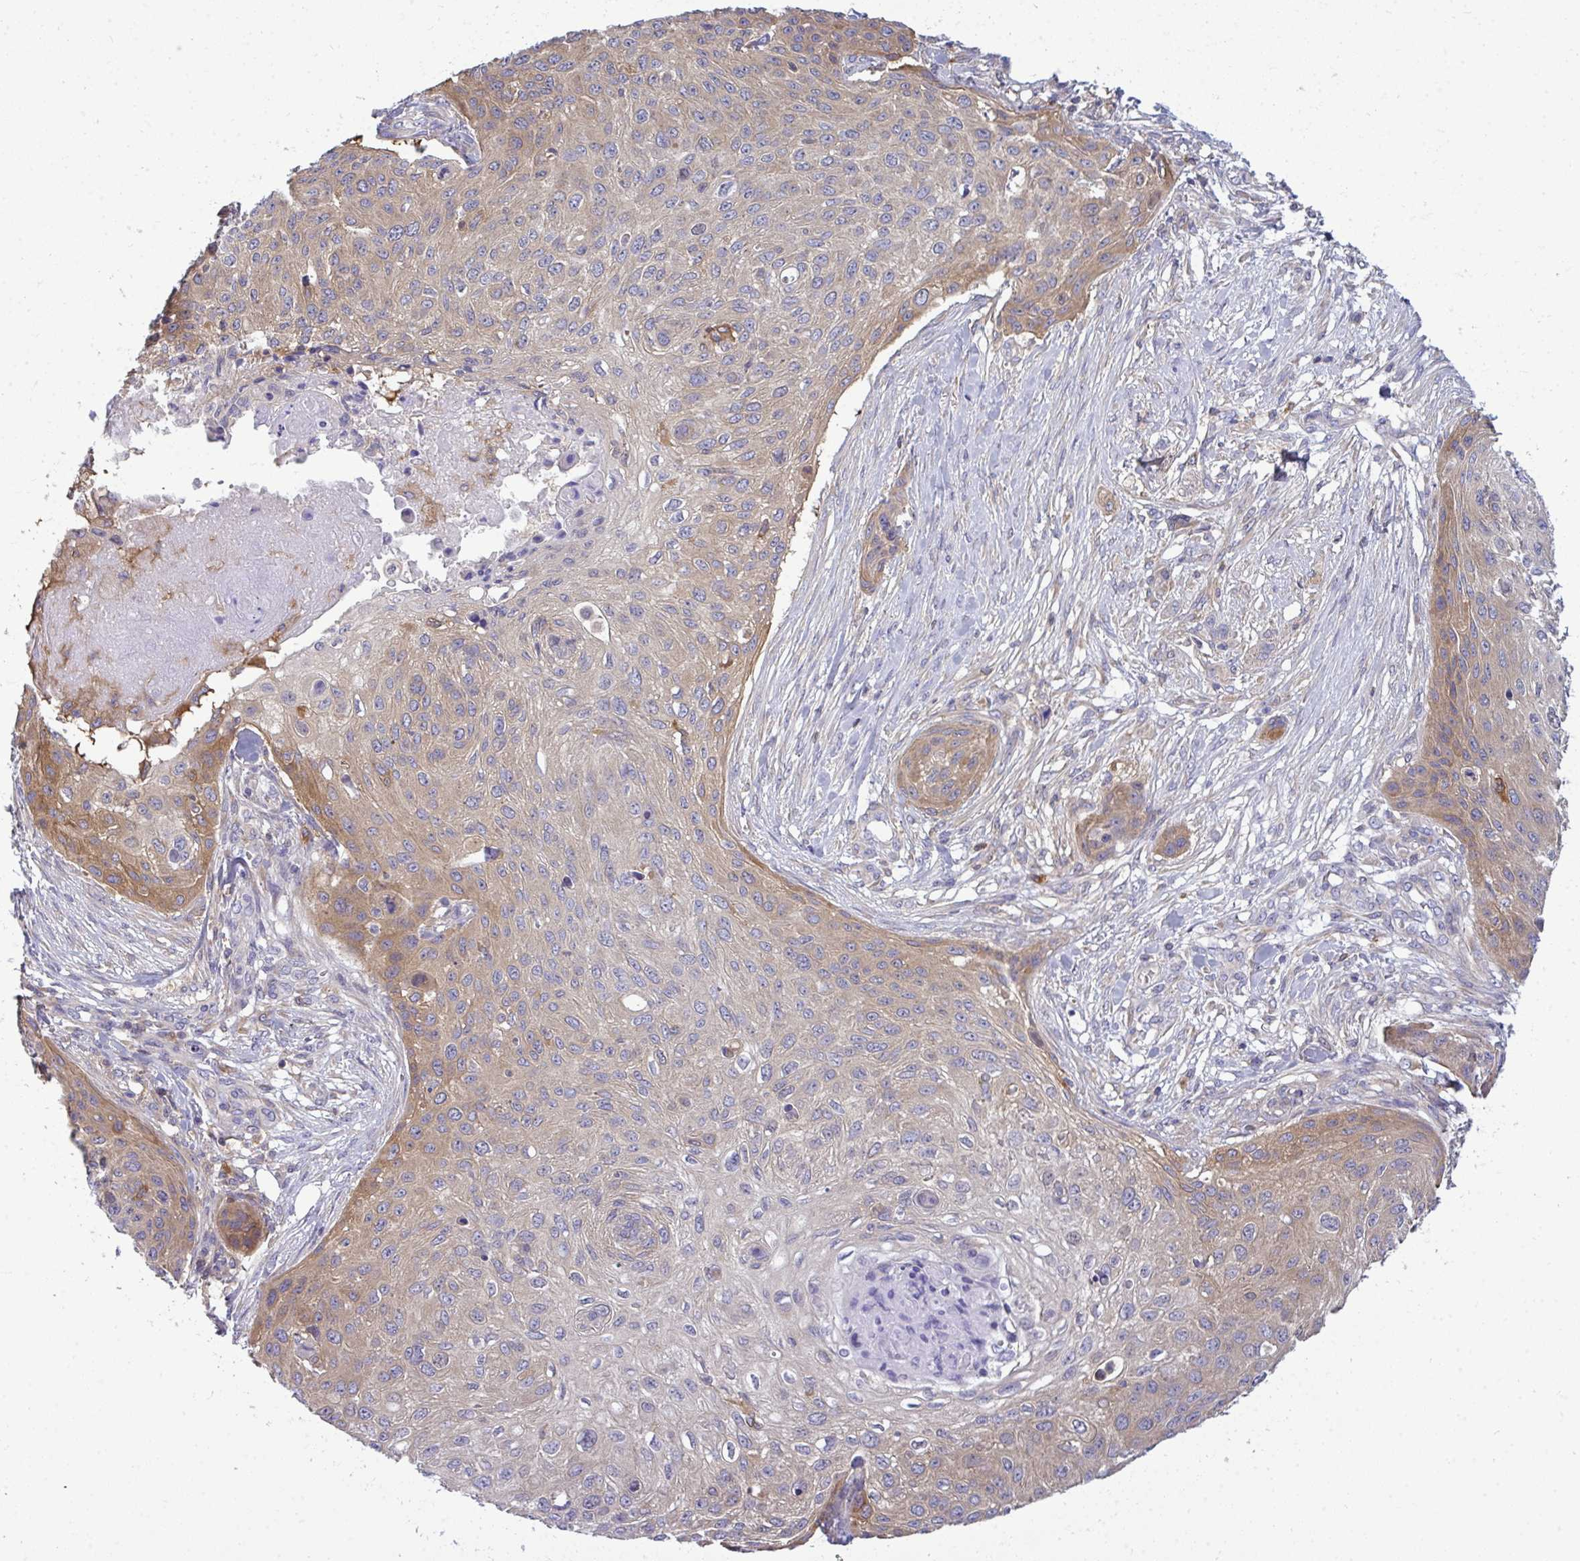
{"staining": {"intensity": "moderate", "quantity": "25%-75%", "location": "cytoplasmic/membranous"}, "tissue": "skin cancer", "cell_type": "Tumor cells", "image_type": "cancer", "snomed": [{"axis": "morphology", "description": "Squamous cell carcinoma, NOS"}, {"axis": "topography", "description": "Skin"}], "caption": "Skin squamous cell carcinoma tissue demonstrates moderate cytoplasmic/membranous expression in about 25%-75% of tumor cells, visualized by immunohistochemistry. (brown staining indicates protein expression, while blue staining denotes nuclei).", "gene": "SLC30A6", "patient": {"sex": "female", "age": 87}}